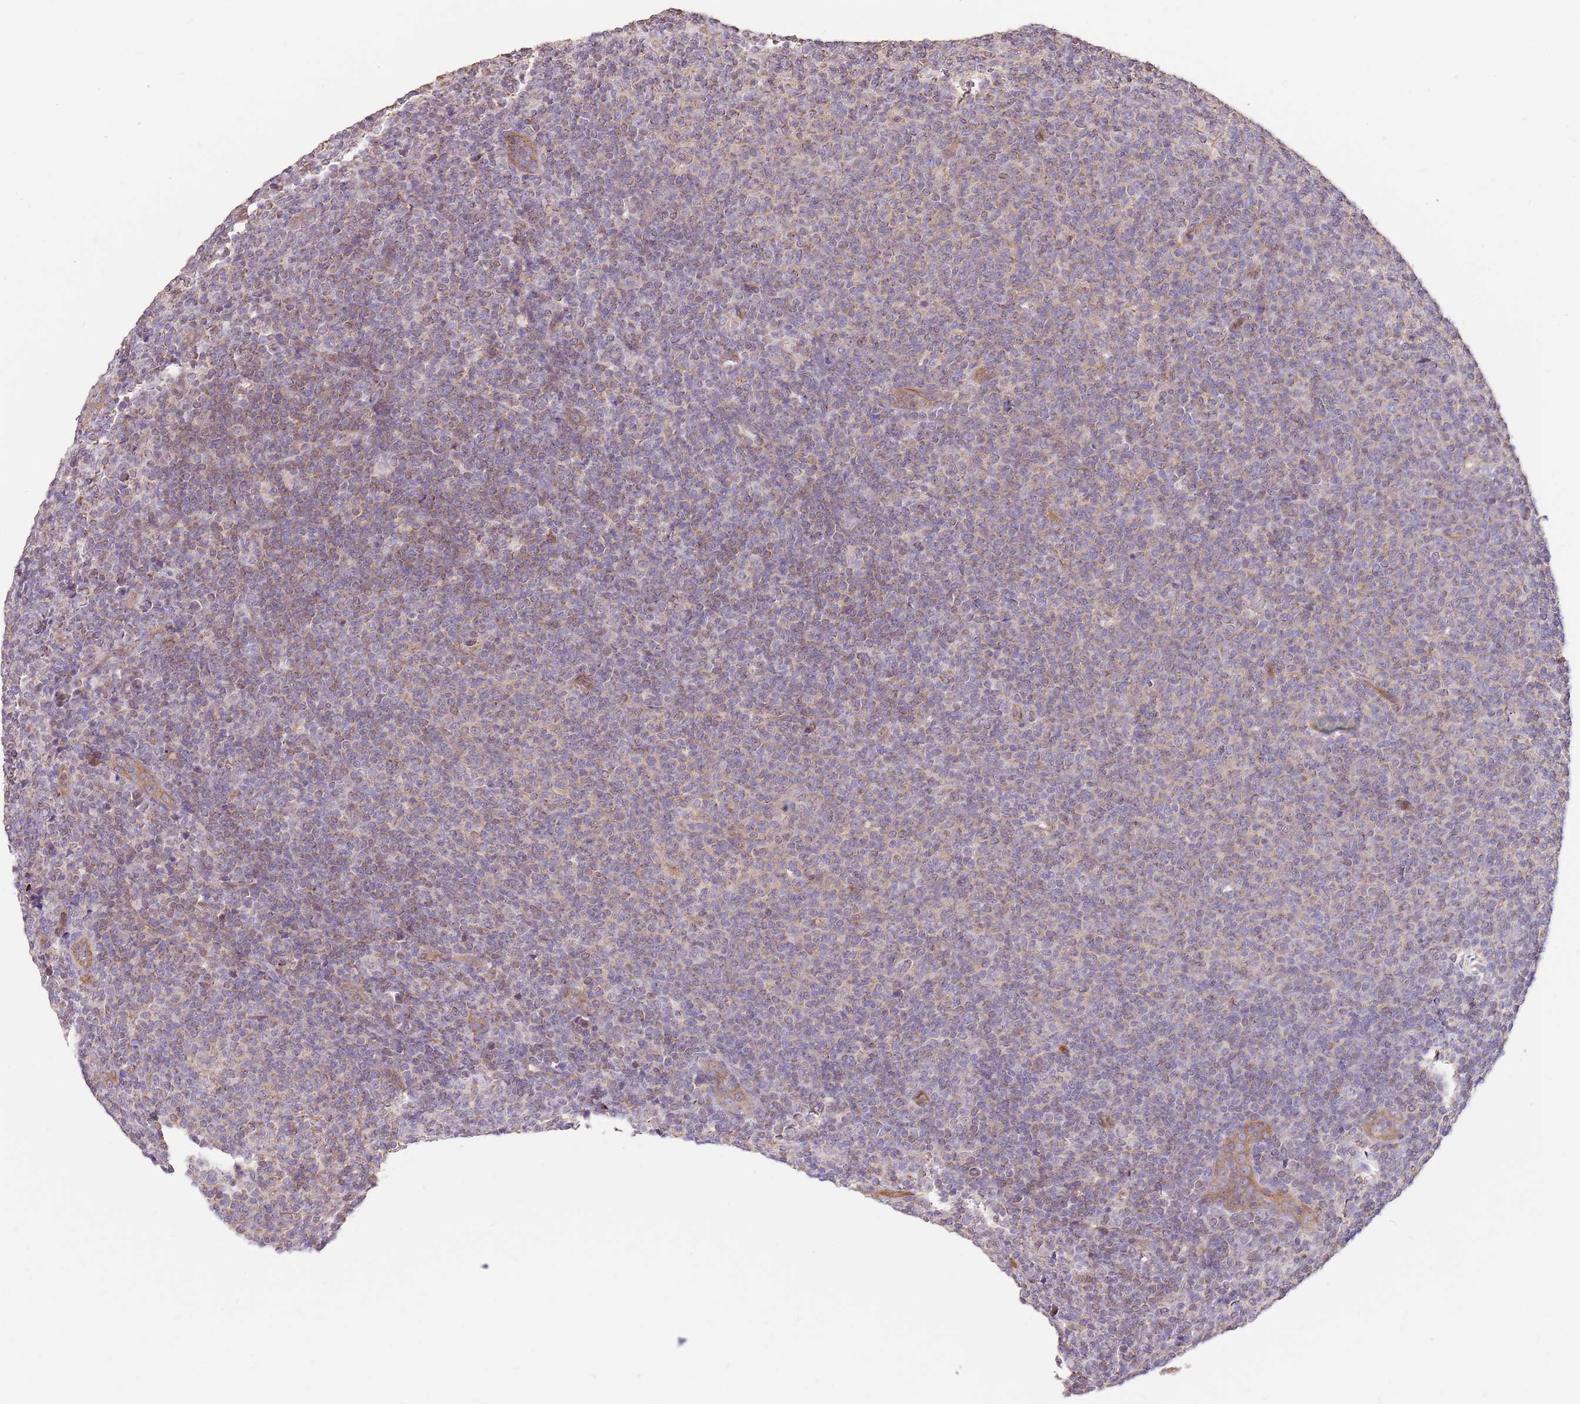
{"staining": {"intensity": "weak", "quantity": ">75%", "location": "cytoplasmic/membranous"}, "tissue": "lymphoma", "cell_type": "Tumor cells", "image_type": "cancer", "snomed": [{"axis": "morphology", "description": "Malignant lymphoma, non-Hodgkin's type, Low grade"}, {"axis": "topography", "description": "Lymph node"}], "caption": "Protein analysis of lymphoma tissue exhibits weak cytoplasmic/membranous positivity in about >75% of tumor cells. The protein is shown in brown color, while the nuclei are stained blue.", "gene": "DOCK9", "patient": {"sex": "male", "age": 66}}